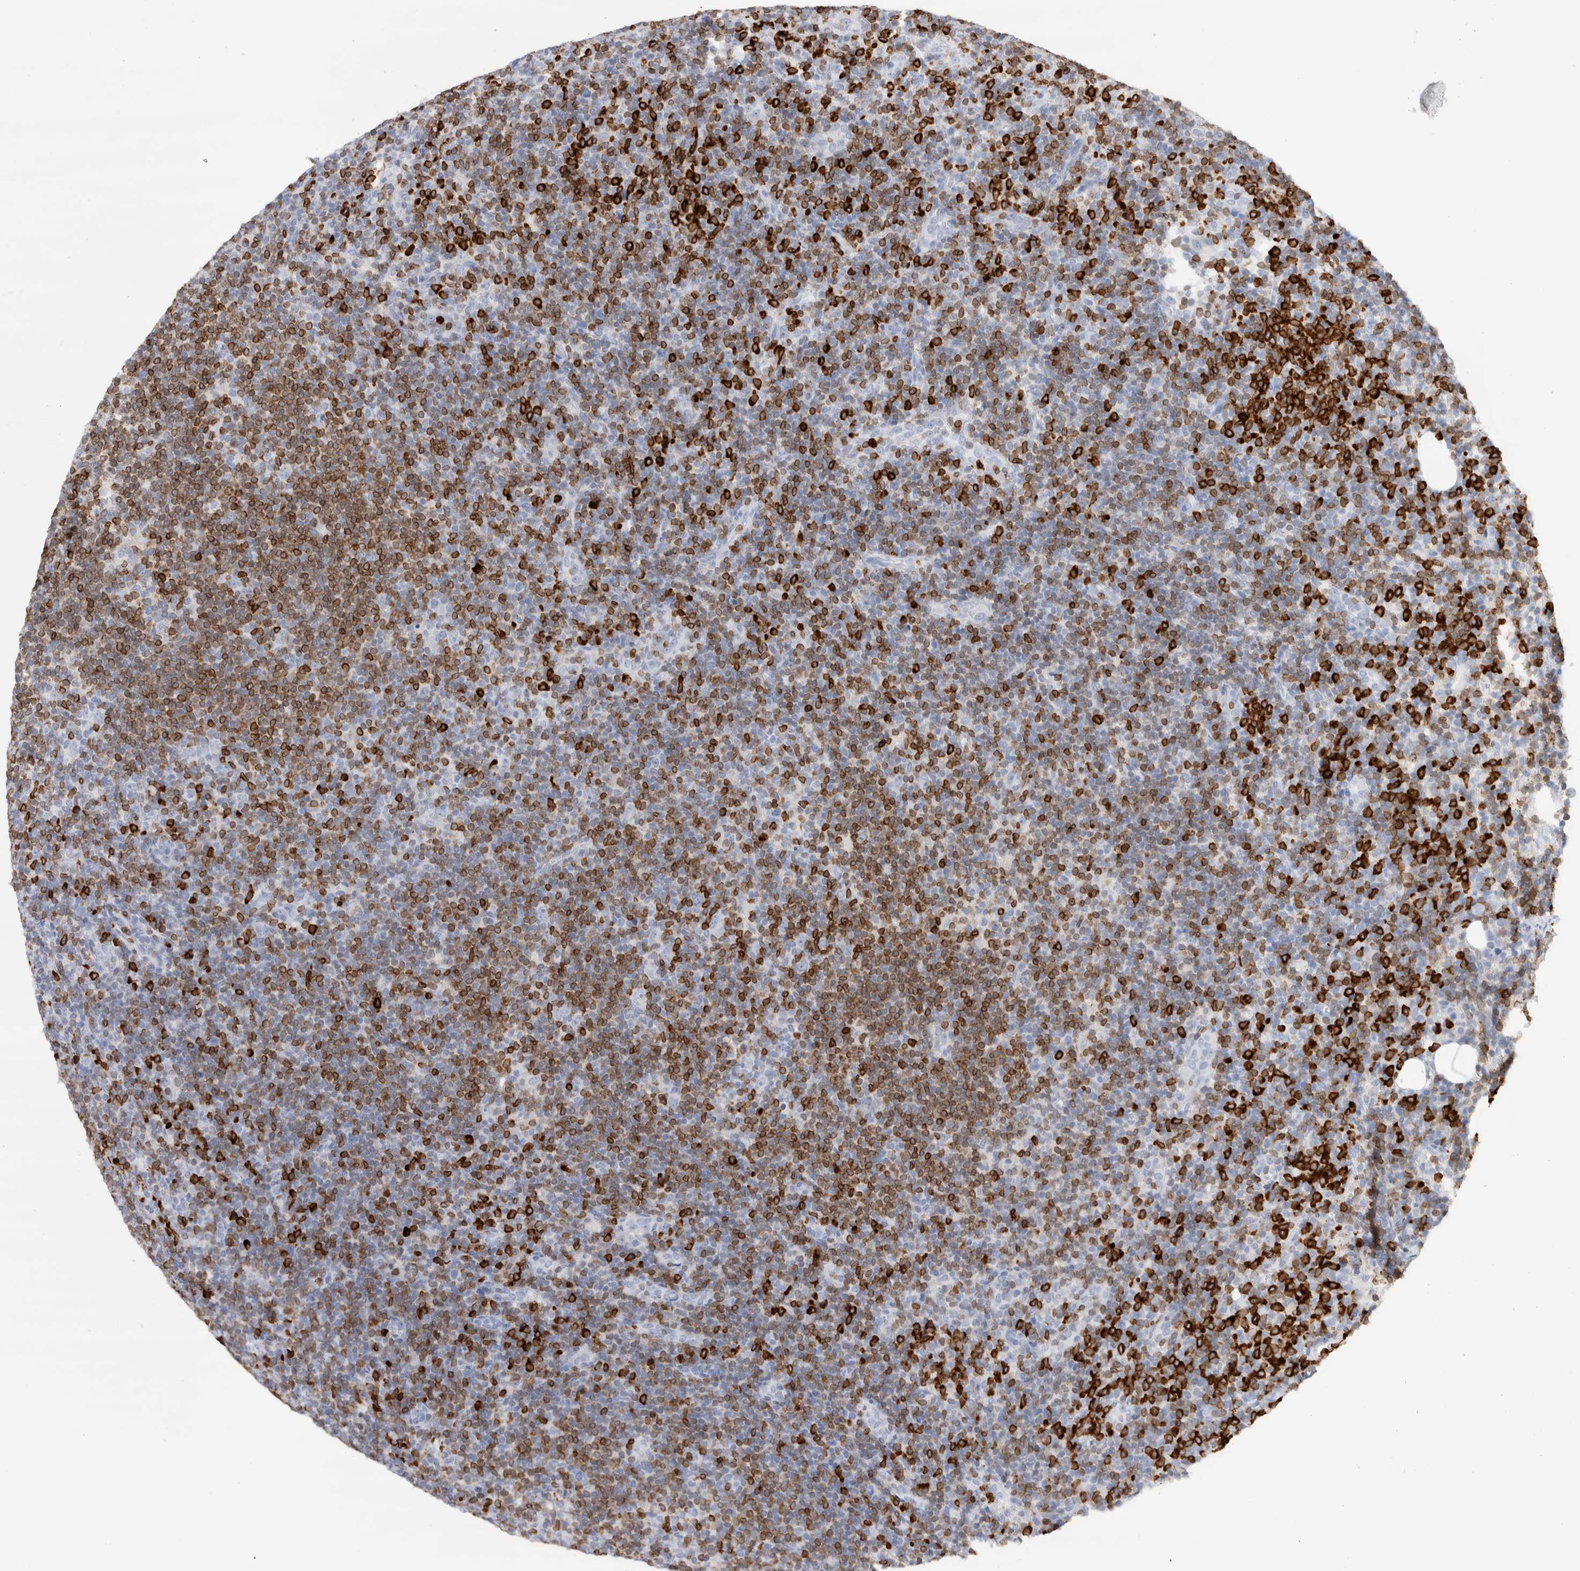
{"staining": {"intensity": "negative", "quantity": "none", "location": "none"}, "tissue": "lymphoma", "cell_type": "Tumor cells", "image_type": "cancer", "snomed": [{"axis": "morphology", "description": "Hodgkin's disease, NOS"}, {"axis": "topography", "description": "Lymph node"}], "caption": "Lymphoma was stained to show a protein in brown. There is no significant positivity in tumor cells.", "gene": "ALOX5AP", "patient": {"sex": "female", "age": 57}}